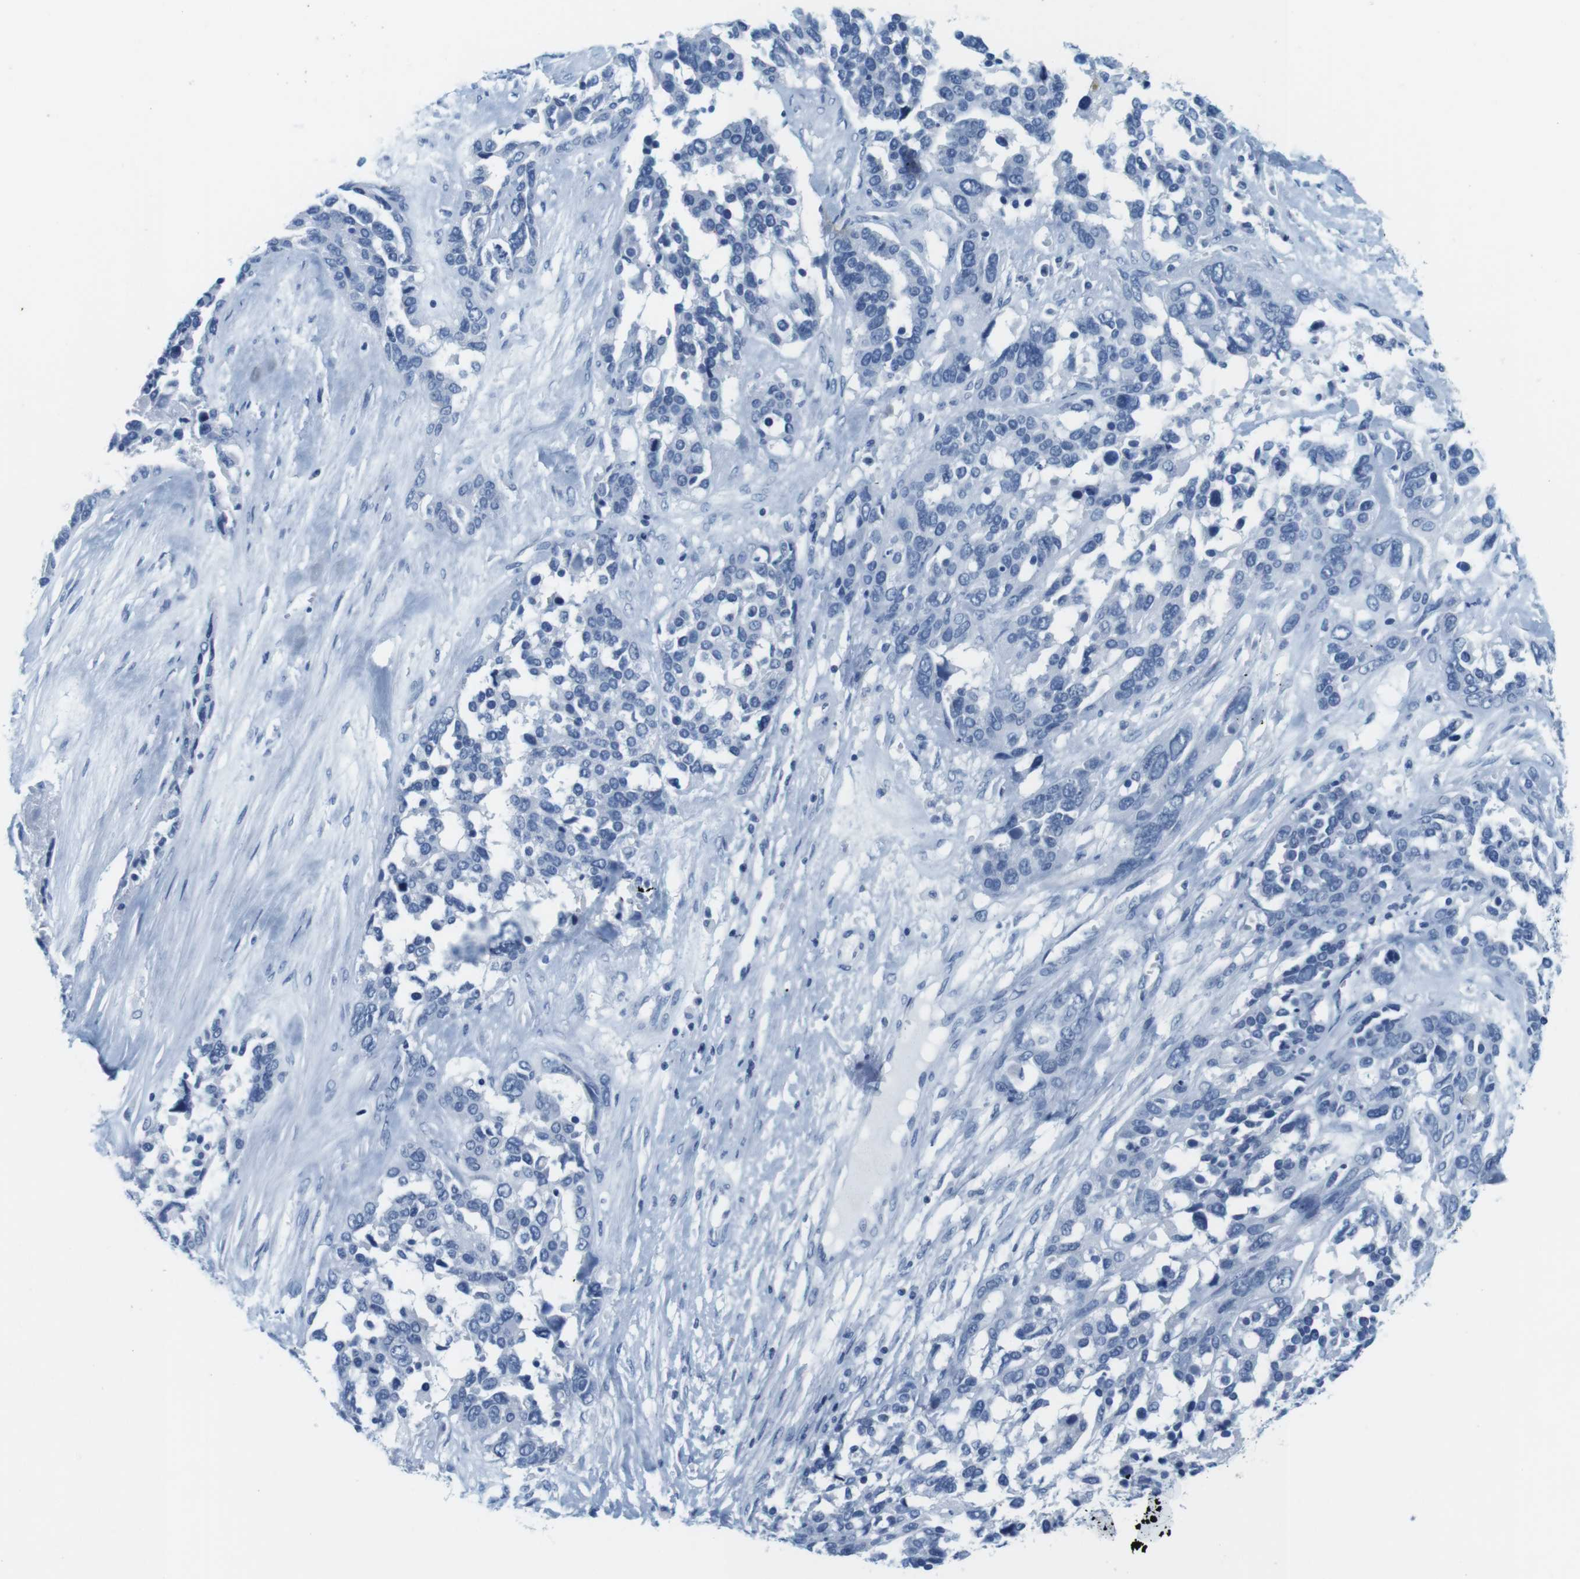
{"staining": {"intensity": "negative", "quantity": "none", "location": "none"}, "tissue": "ovarian cancer", "cell_type": "Tumor cells", "image_type": "cancer", "snomed": [{"axis": "morphology", "description": "Cystadenocarcinoma, serous, NOS"}, {"axis": "topography", "description": "Ovary"}], "caption": "This is an immunohistochemistry (IHC) micrograph of ovarian cancer. There is no staining in tumor cells.", "gene": "CYP2C9", "patient": {"sex": "female", "age": 44}}